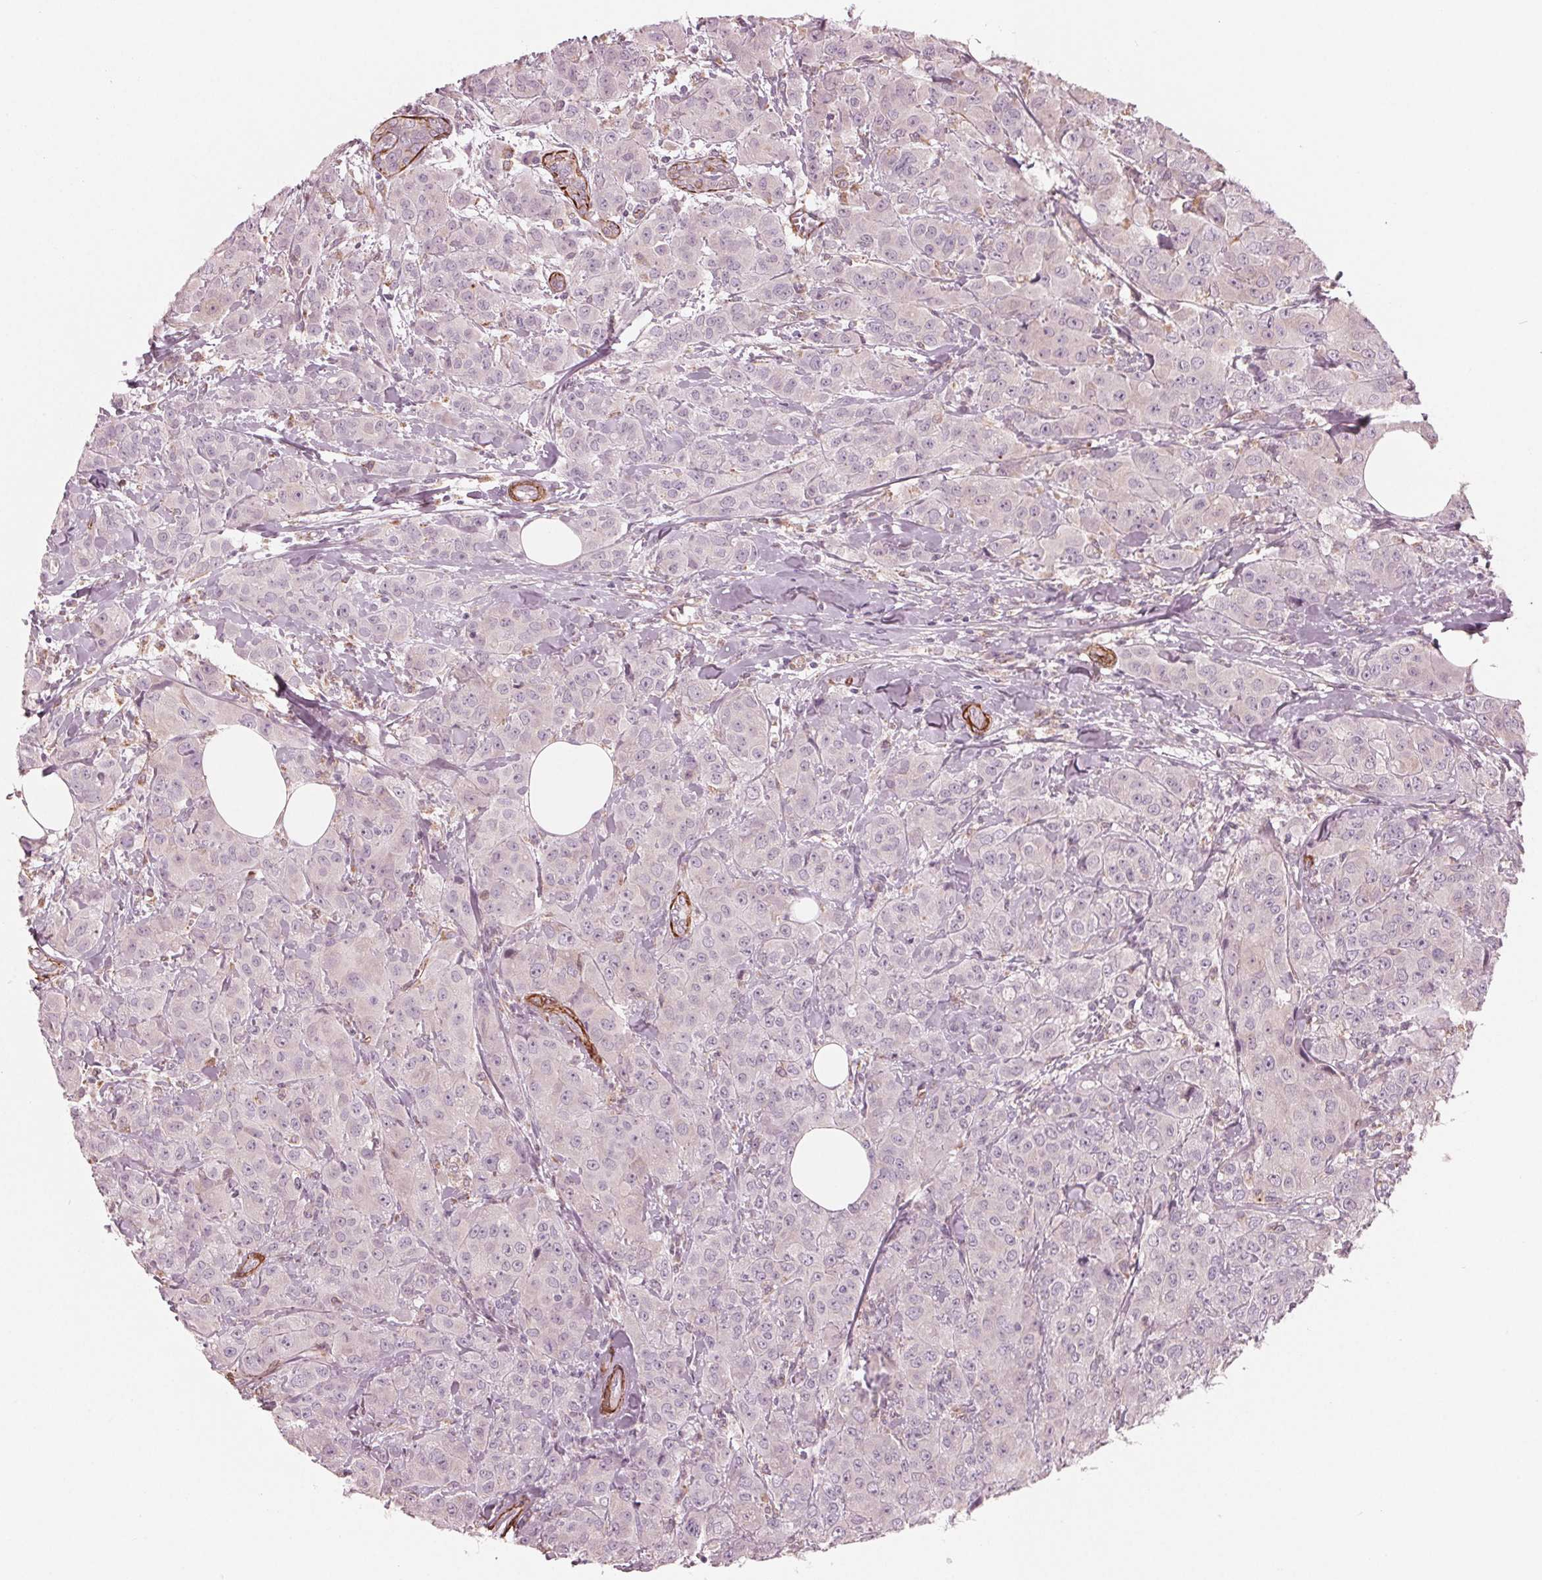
{"staining": {"intensity": "negative", "quantity": "none", "location": "none"}, "tissue": "breast cancer", "cell_type": "Tumor cells", "image_type": "cancer", "snomed": [{"axis": "morphology", "description": "Normal tissue, NOS"}, {"axis": "morphology", "description": "Duct carcinoma"}, {"axis": "topography", "description": "Breast"}], "caption": "This is an IHC micrograph of breast cancer (intraductal carcinoma). There is no expression in tumor cells.", "gene": "MIER3", "patient": {"sex": "female", "age": 43}}